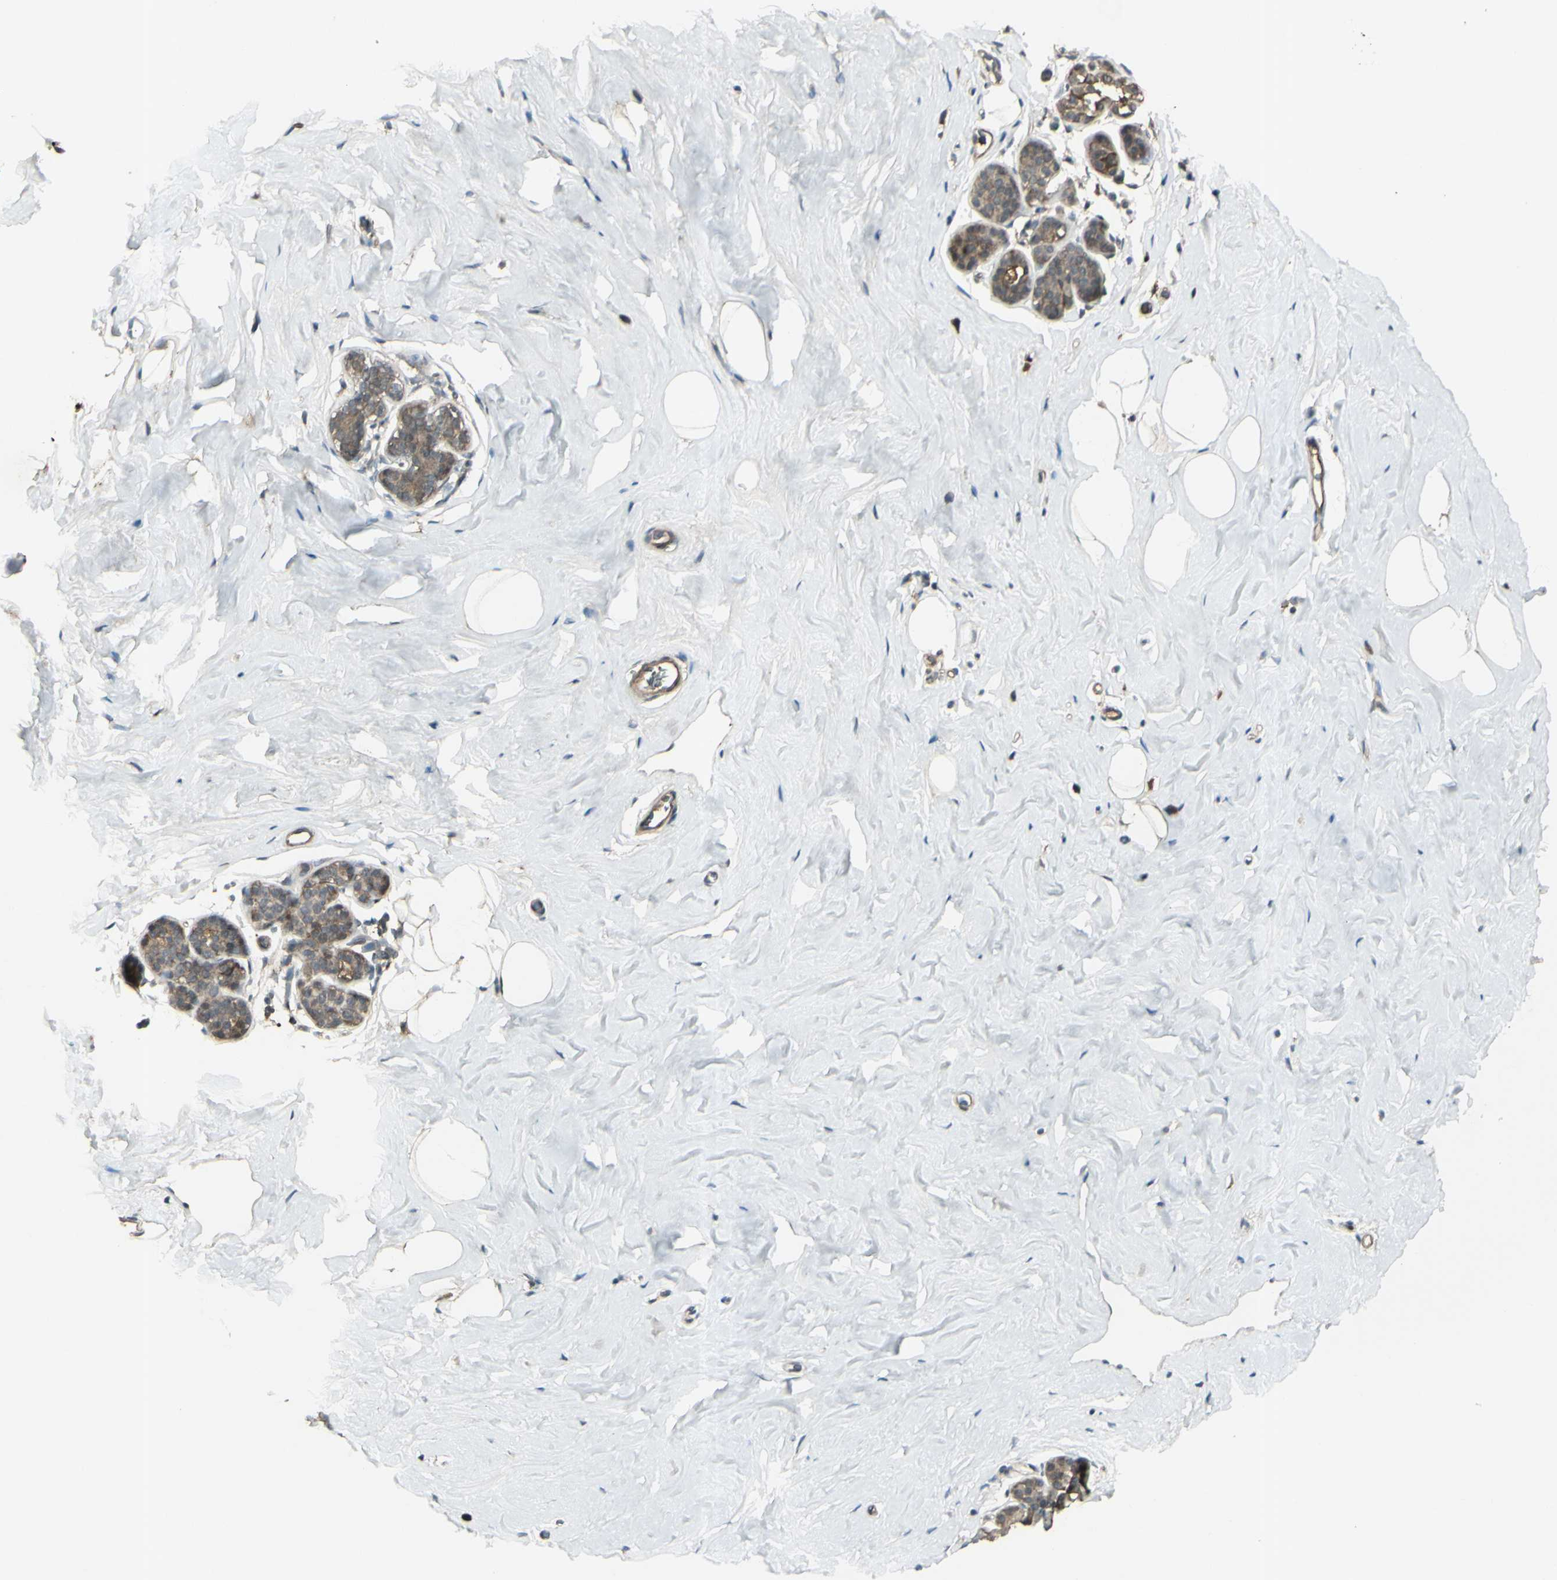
{"staining": {"intensity": "negative", "quantity": "none", "location": "none"}, "tissue": "breast", "cell_type": "Adipocytes", "image_type": "normal", "snomed": [{"axis": "morphology", "description": "Normal tissue, NOS"}, {"axis": "topography", "description": "Breast"}], "caption": "The photomicrograph reveals no staining of adipocytes in normal breast.", "gene": "GNAS", "patient": {"sex": "female", "age": 75}}